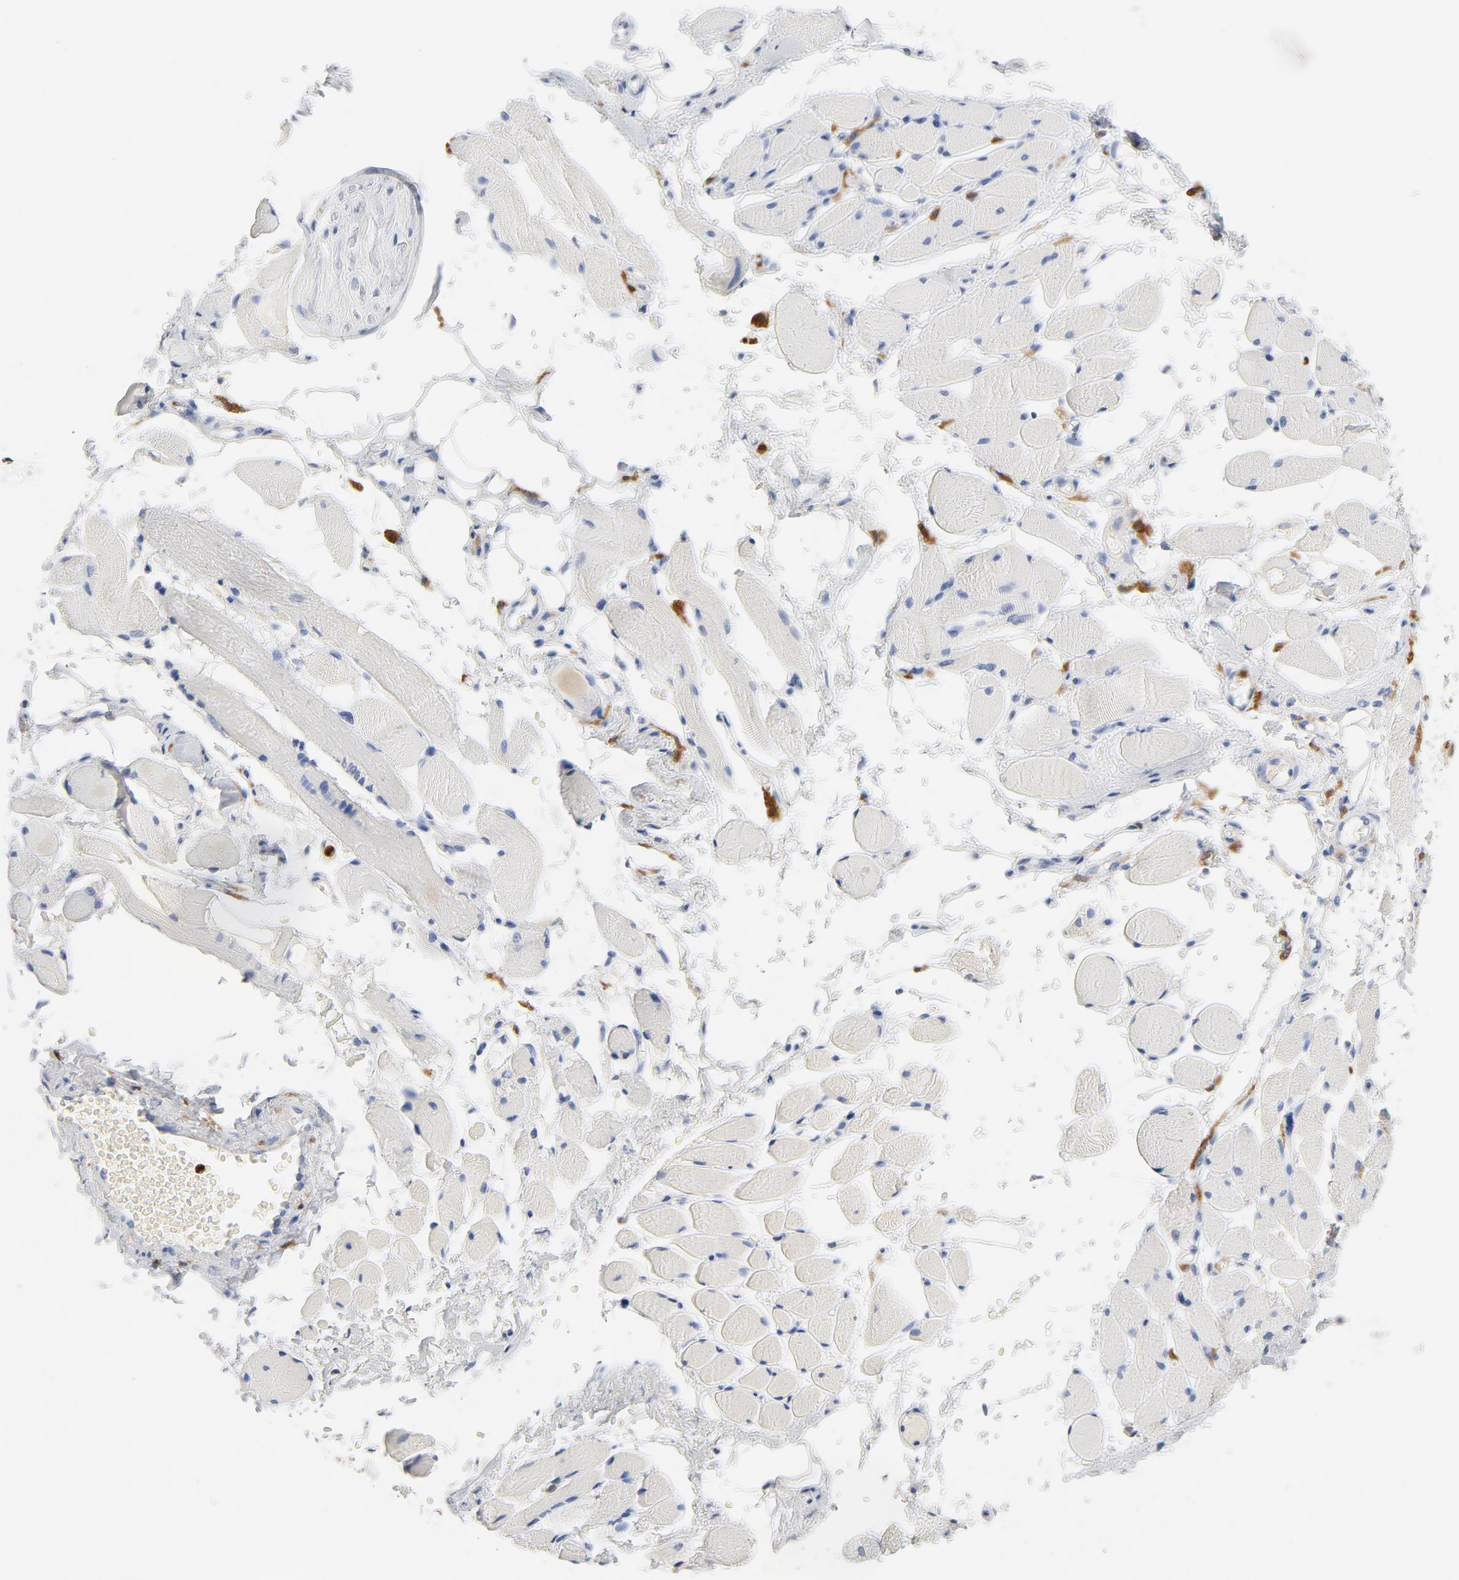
{"staining": {"intensity": "negative", "quantity": "none", "location": "none"}, "tissue": "adipose tissue", "cell_type": "Adipocytes", "image_type": "normal", "snomed": [{"axis": "morphology", "description": "Normal tissue, NOS"}, {"axis": "morphology", "description": "Squamous cell carcinoma, NOS"}, {"axis": "topography", "description": "Skeletal muscle"}, {"axis": "topography", "description": "Soft tissue"}, {"axis": "topography", "description": "Oral tissue"}], "caption": "Protein analysis of normal adipose tissue reveals no significant staining in adipocytes. Nuclei are stained in blue.", "gene": "NCF1", "patient": {"sex": "male", "age": 54}}